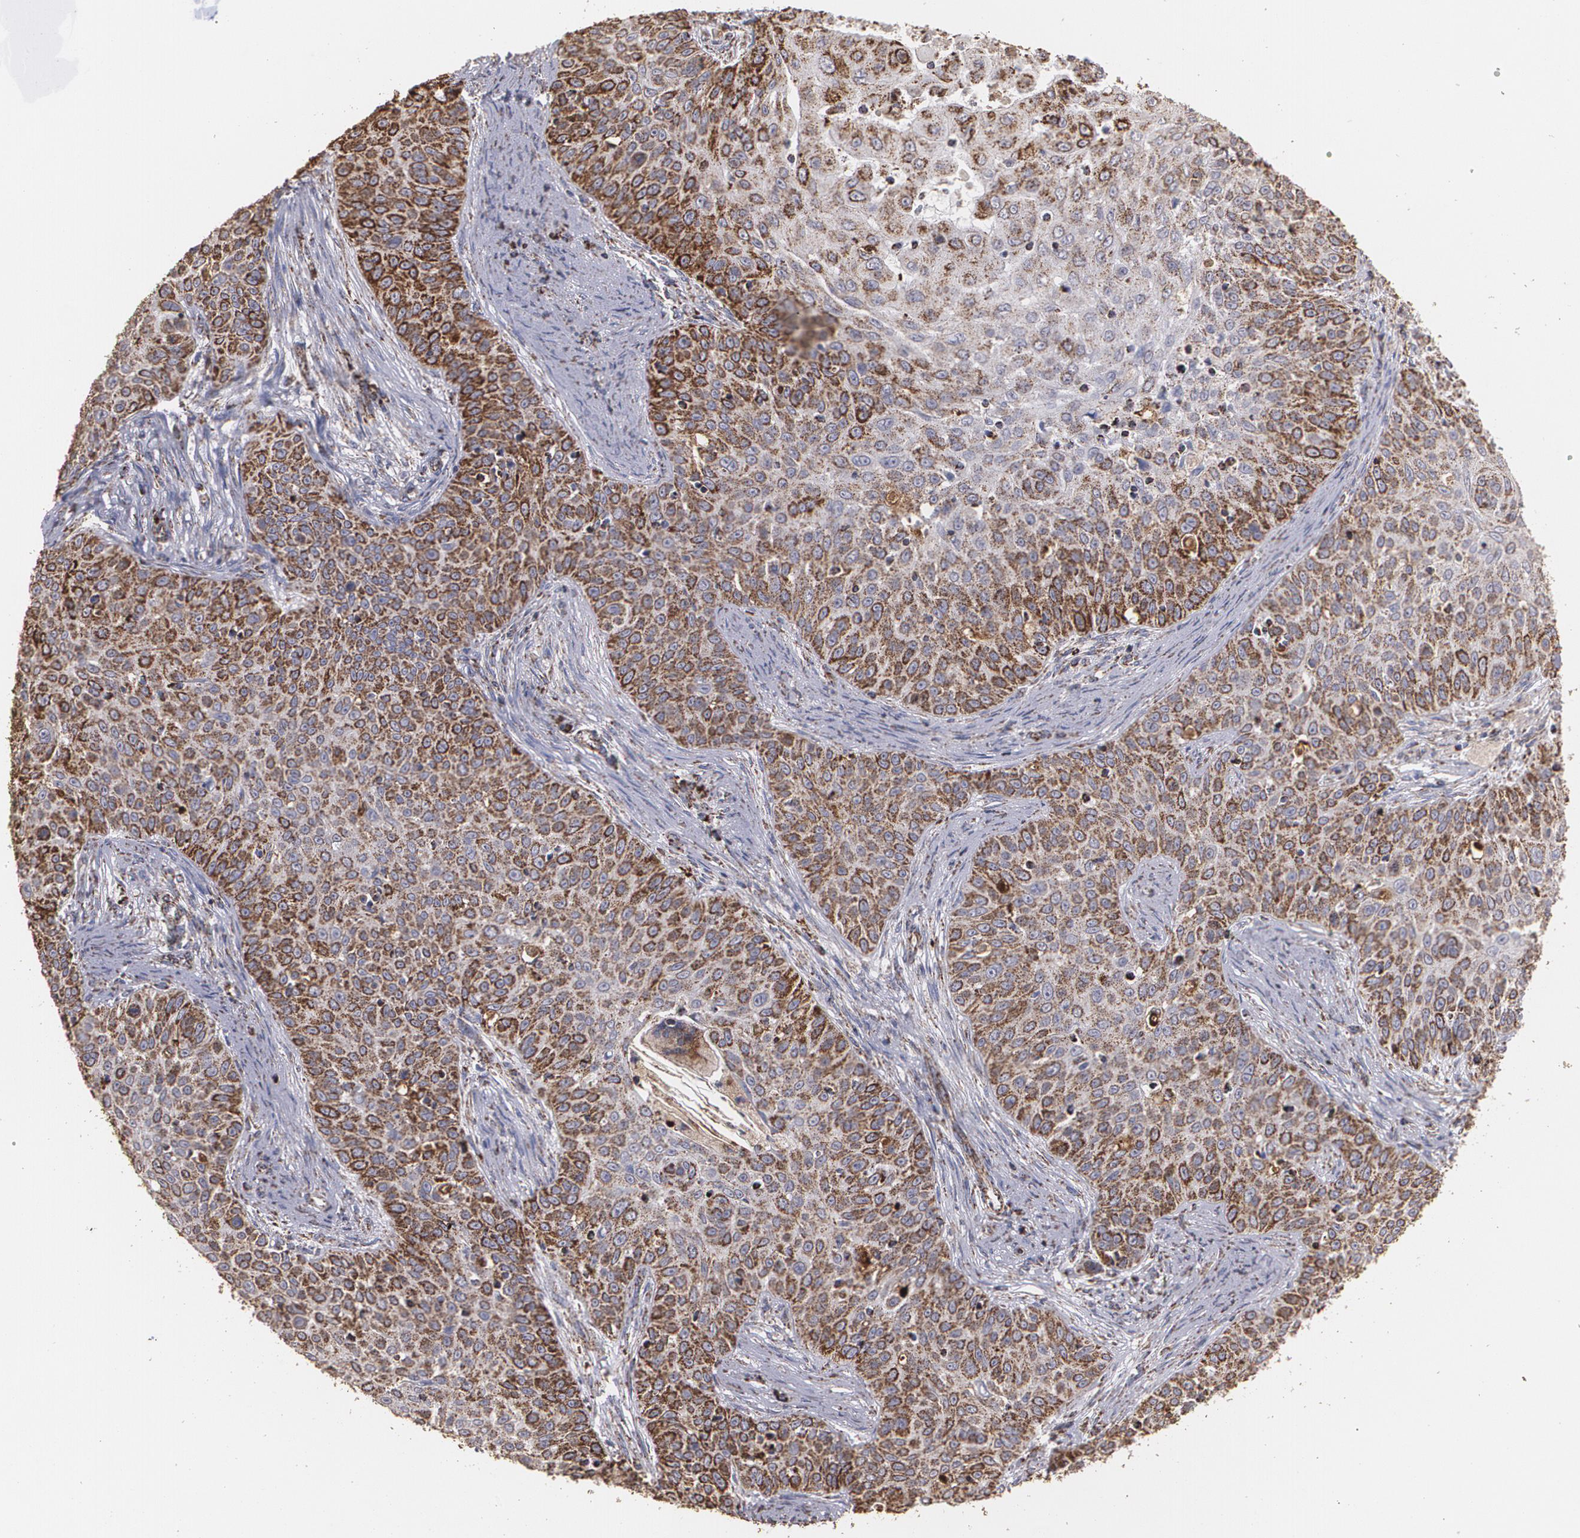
{"staining": {"intensity": "moderate", "quantity": "25%-75%", "location": "cytoplasmic/membranous"}, "tissue": "skin cancer", "cell_type": "Tumor cells", "image_type": "cancer", "snomed": [{"axis": "morphology", "description": "Squamous cell carcinoma, NOS"}, {"axis": "topography", "description": "Skin"}], "caption": "Protein staining demonstrates moderate cytoplasmic/membranous staining in approximately 25%-75% of tumor cells in squamous cell carcinoma (skin).", "gene": "HSPD1", "patient": {"sex": "male", "age": 82}}